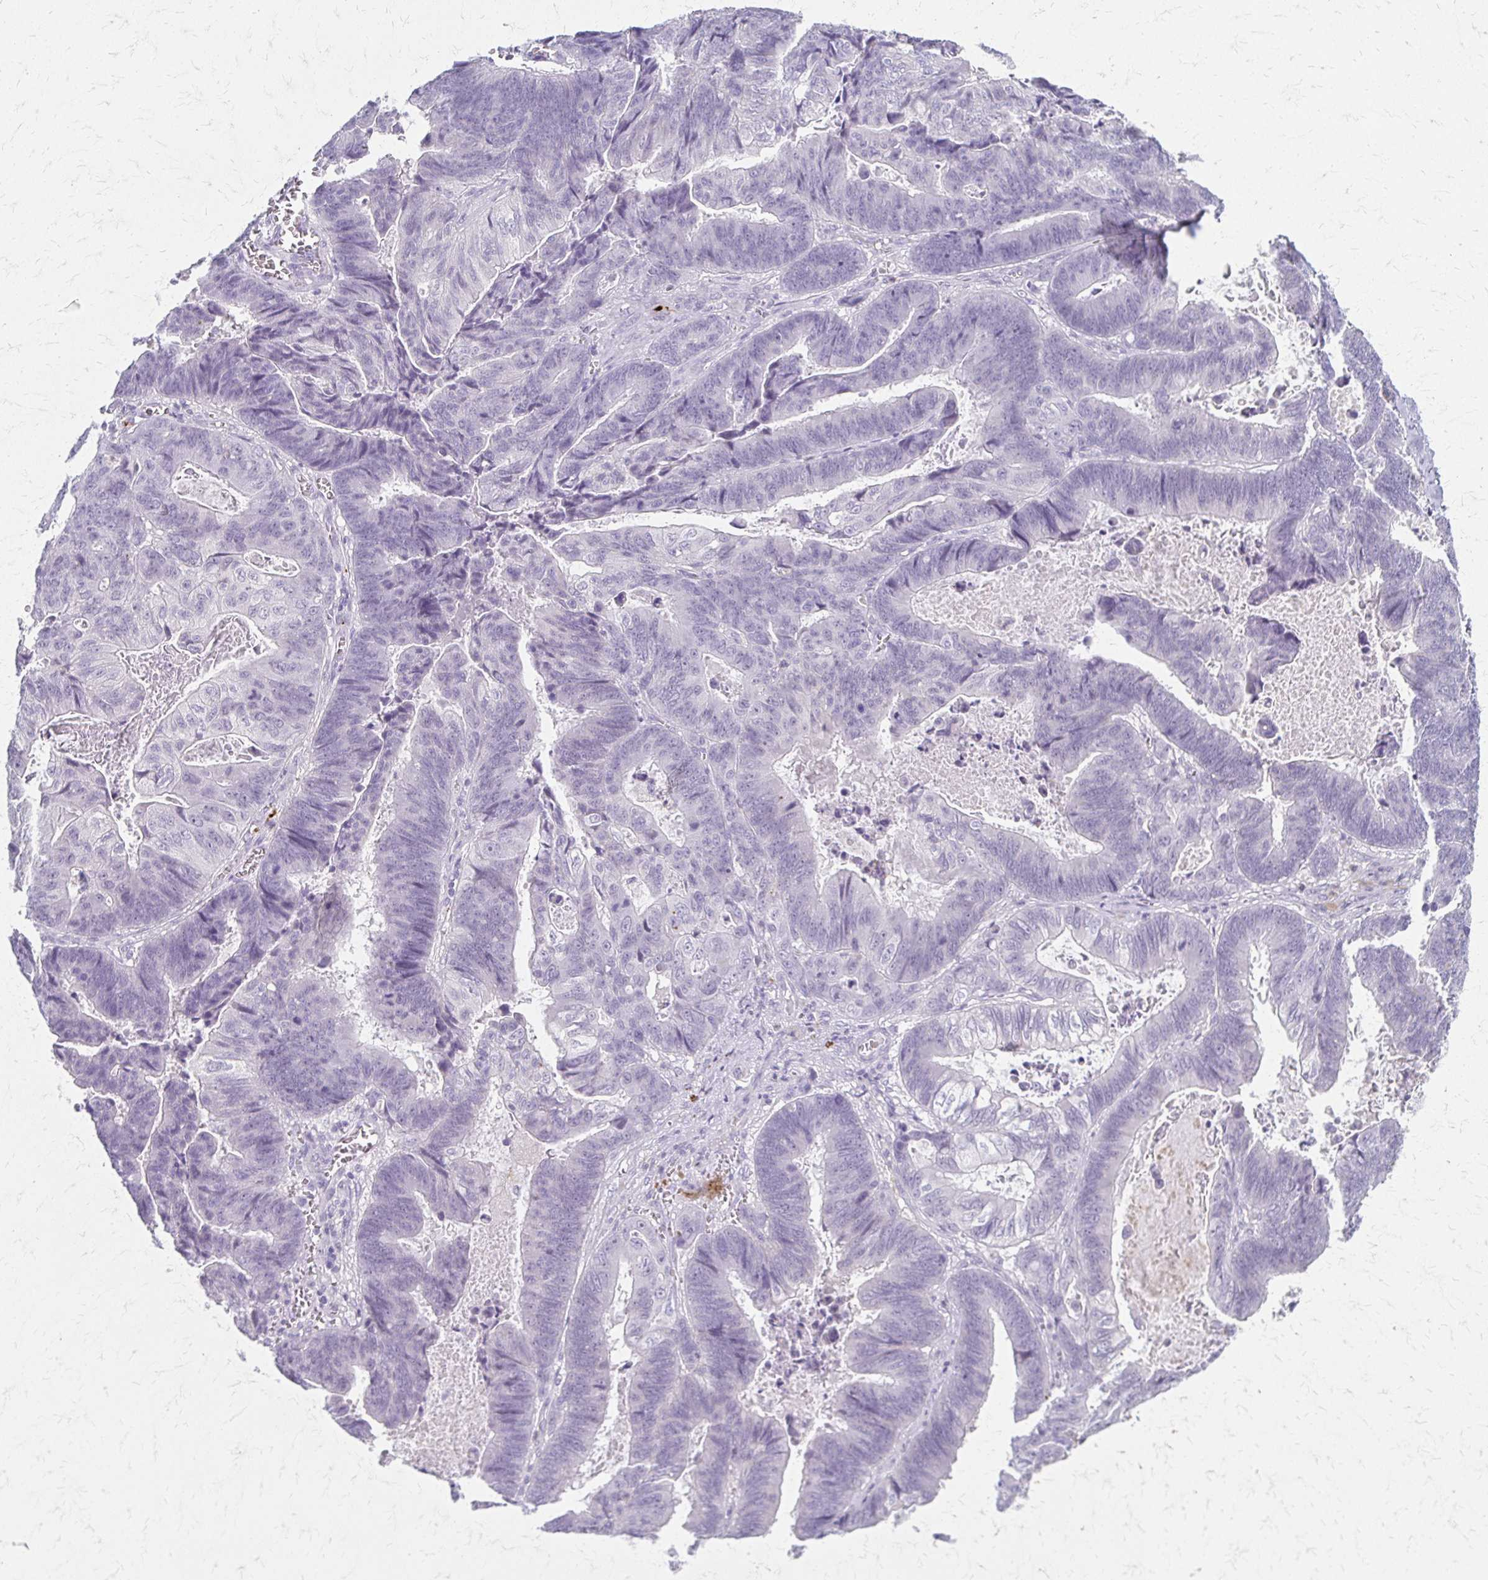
{"staining": {"intensity": "negative", "quantity": "none", "location": "none"}, "tissue": "lung cancer", "cell_type": "Tumor cells", "image_type": "cancer", "snomed": [{"axis": "morphology", "description": "Aneuploidy"}, {"axis": "morphology", "description": "Adenocarcinoma, NOS"}, {"axis": "morphology", "description": "Adenocarcinoma primary or metastatic"}, {"axis": "topography", "description": "Lung"}], "caption": "IHC micrograph of neoplastic tissue: lung cancer stained with DAB displays no significant protein staining in tumor cells.", "gene": "ACP5", "patient": {"sex": "female", "age": 75}}